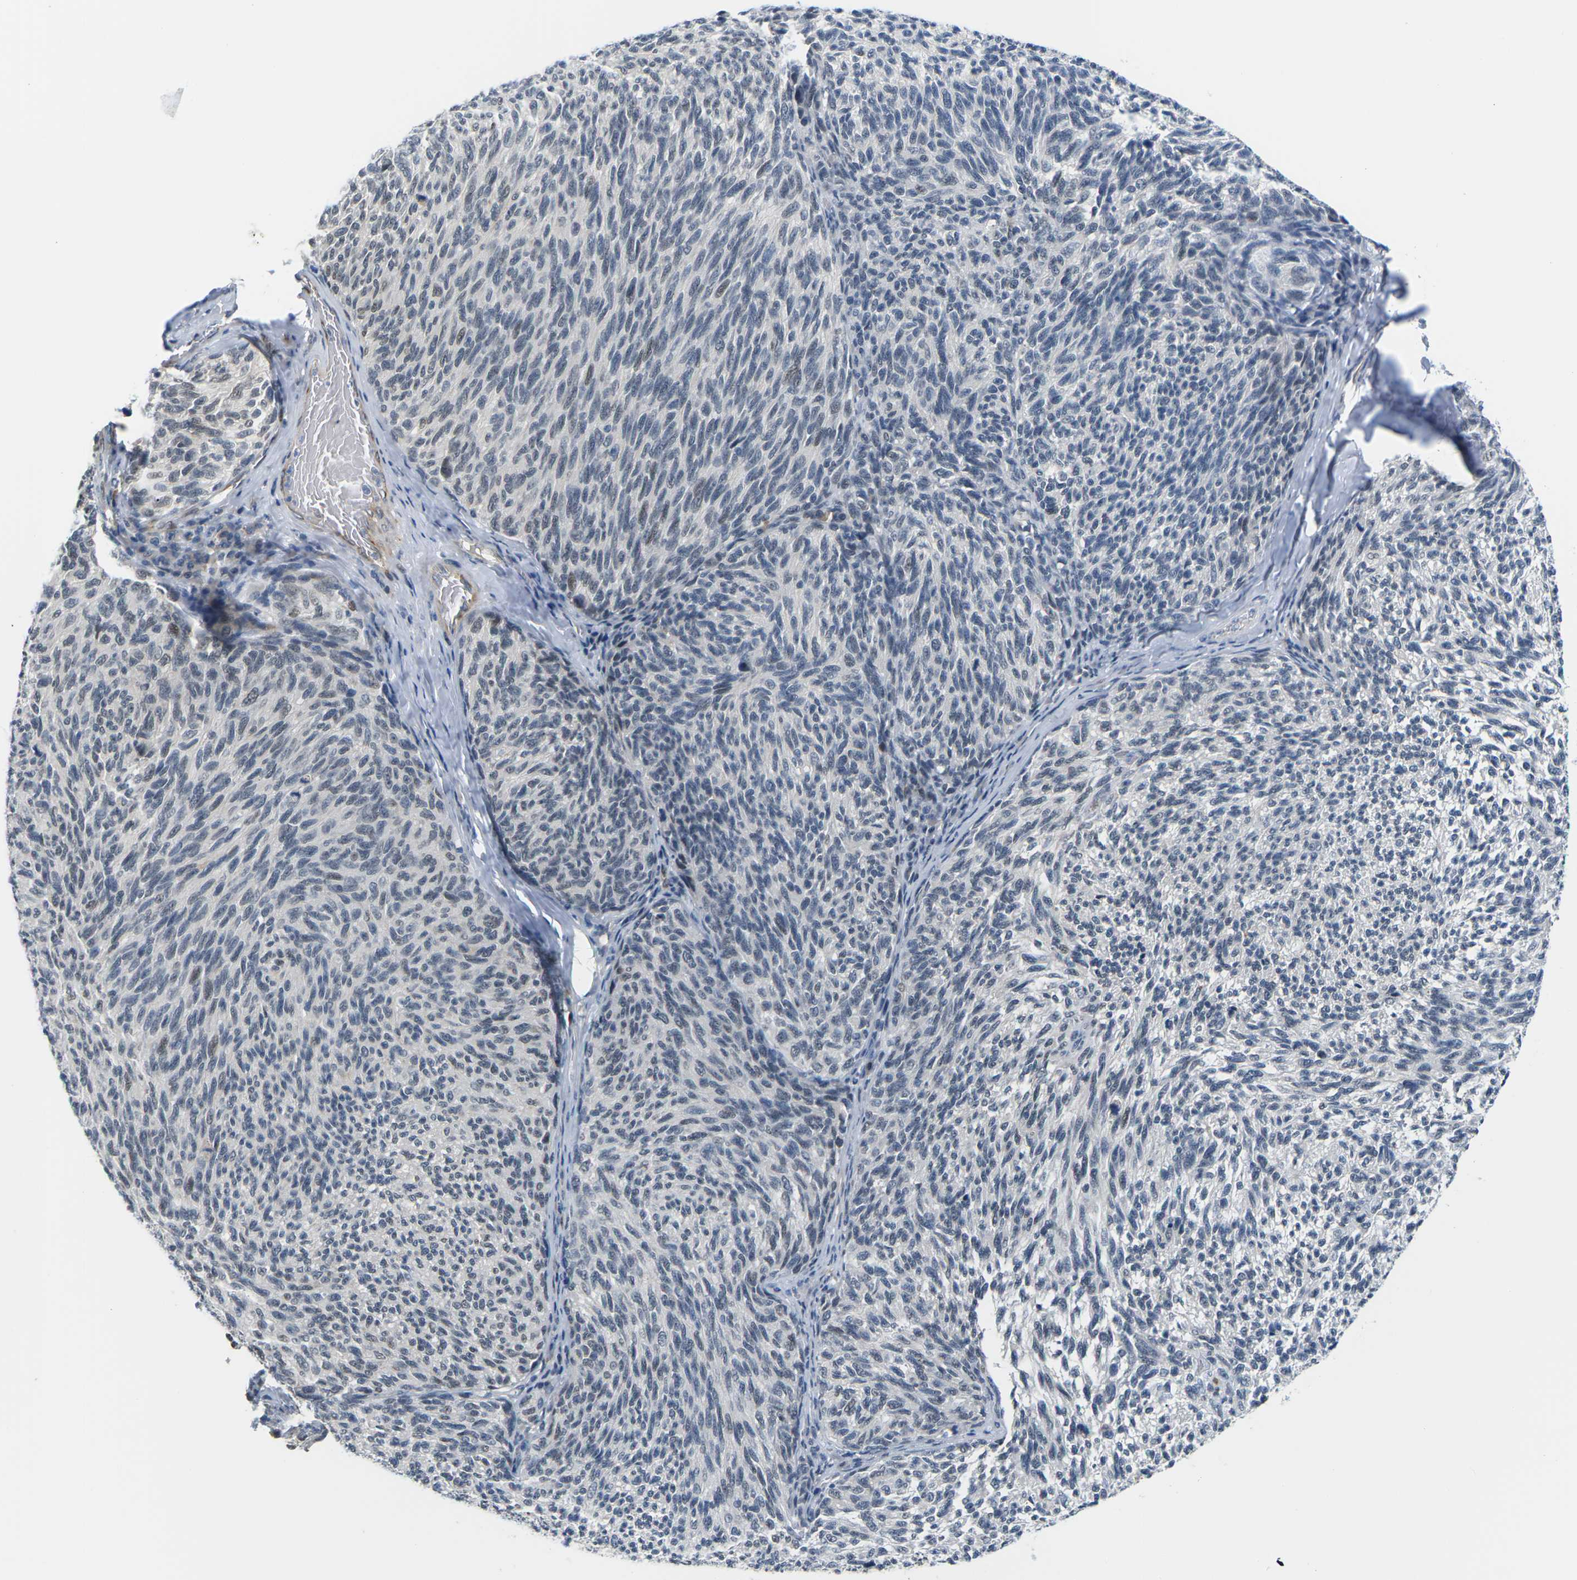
{"staining": {"intensity": "moderate", "quantity": "<25%", "location": "nuclear"}, "tissue": "melanoma", "cell_type": "Tumor cells", "image_type": "cancer", "snomed": [{"axis": "morphology", "description": "Malignant melanoma, NOS"}, {"axis": "topography", "description": "Skin"}], "caption": "Immunohistochemistry (IHC) of human malignant melanoma exhibits low levels of moderate nuclear staining in about <25% of tumor cells.", "gene": "PKP2", "patient": {"sex": "female", "age": 73}}